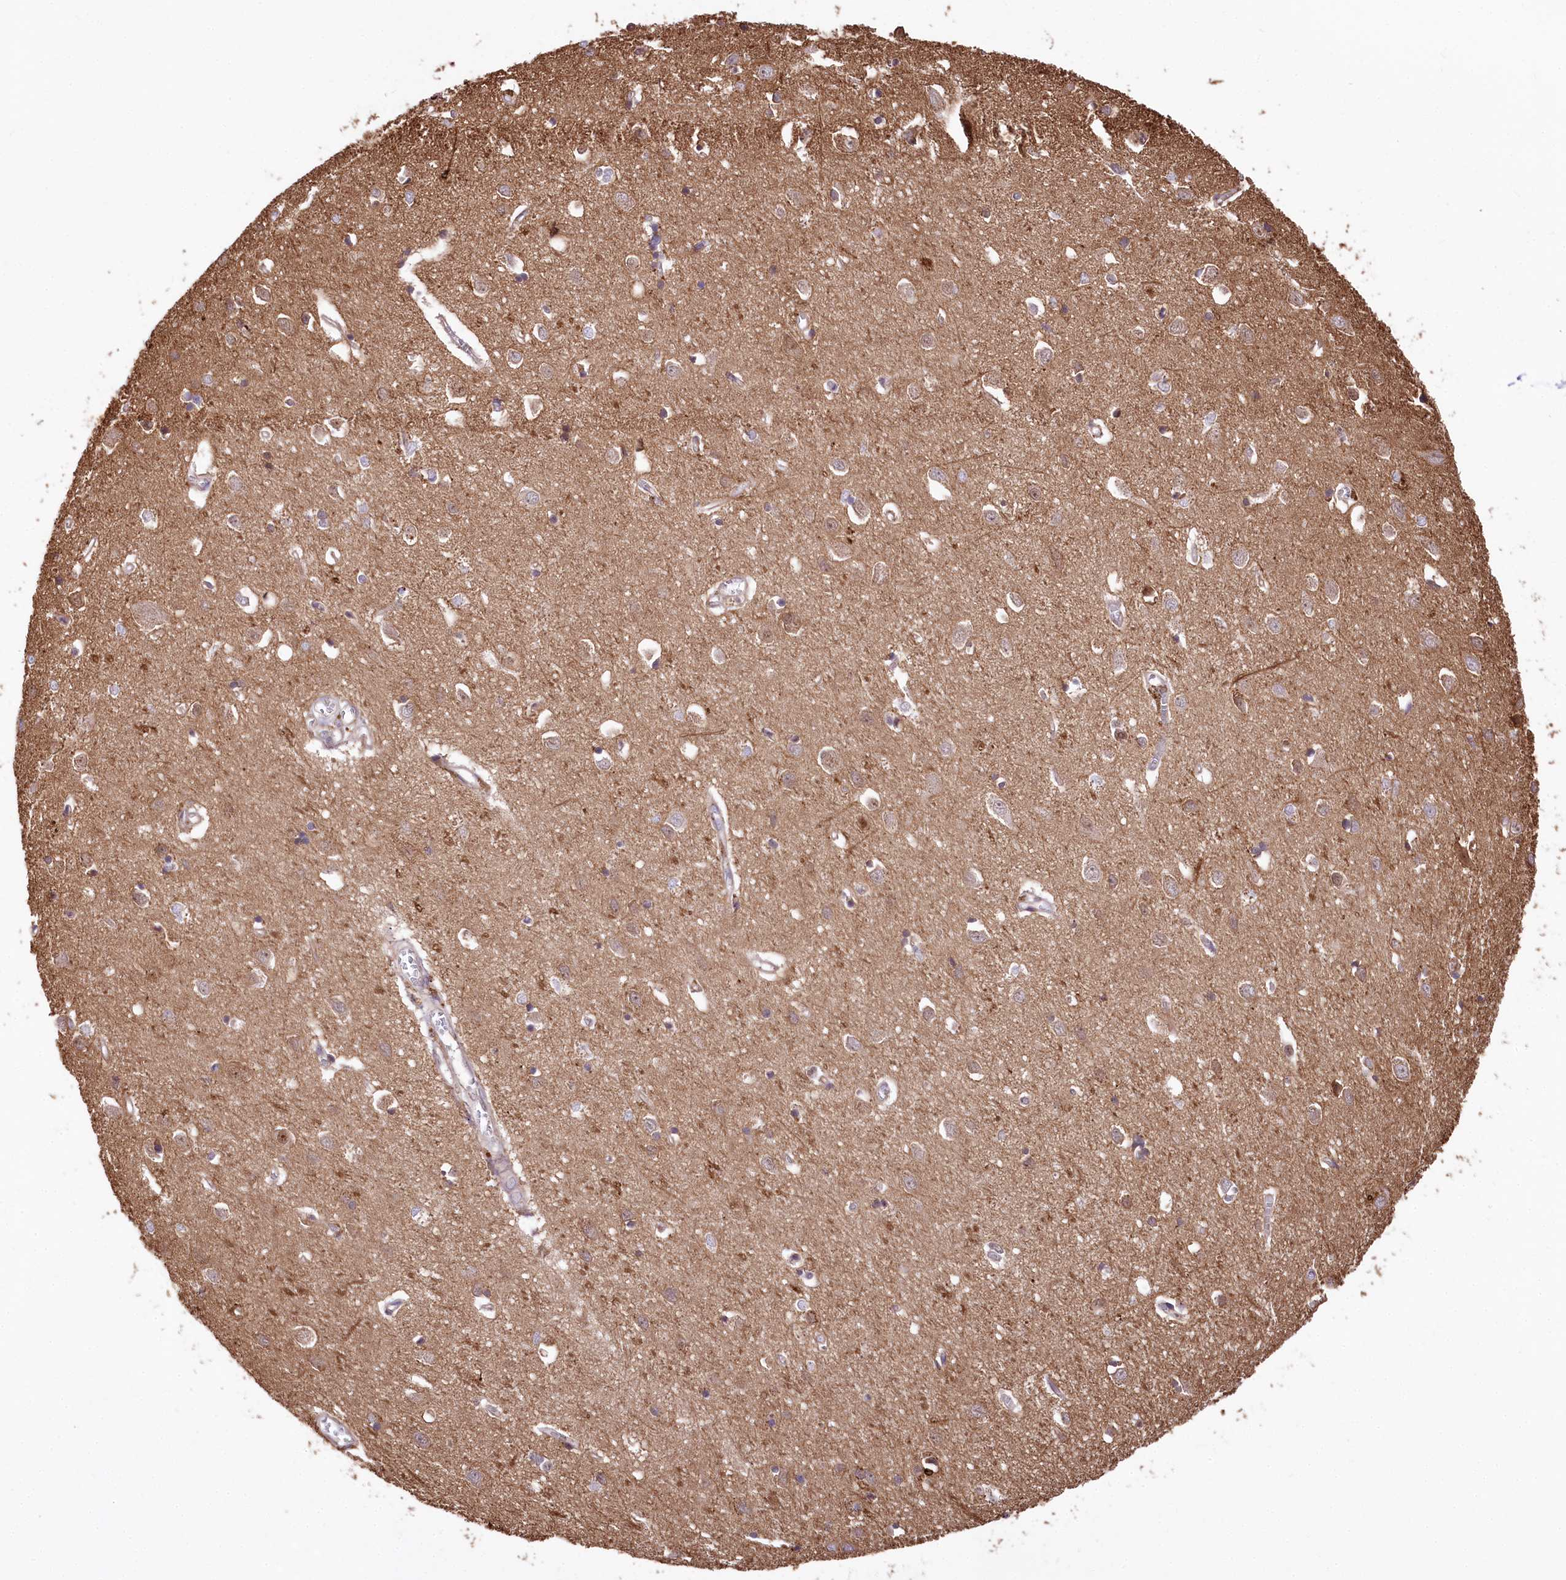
{"staining": {"intensity": "negative", "quantity": "none", "location": "none"}, "tissue": "cerebral cortex", "cell_type": "Endothelial cells", "image_type": "normal", "snomed": [{"axis": "morphology", "description": "Normal tissue, NOS"}, {"axis": "topography", "description": "Cerebral cortex"}], "caption": "Immunohistochemical staining of benign human cerebral cortex exhibits no significant staining in endothelial cells.", "gene": "FIGN", "patient": {"sex": "female", "age": 64}}